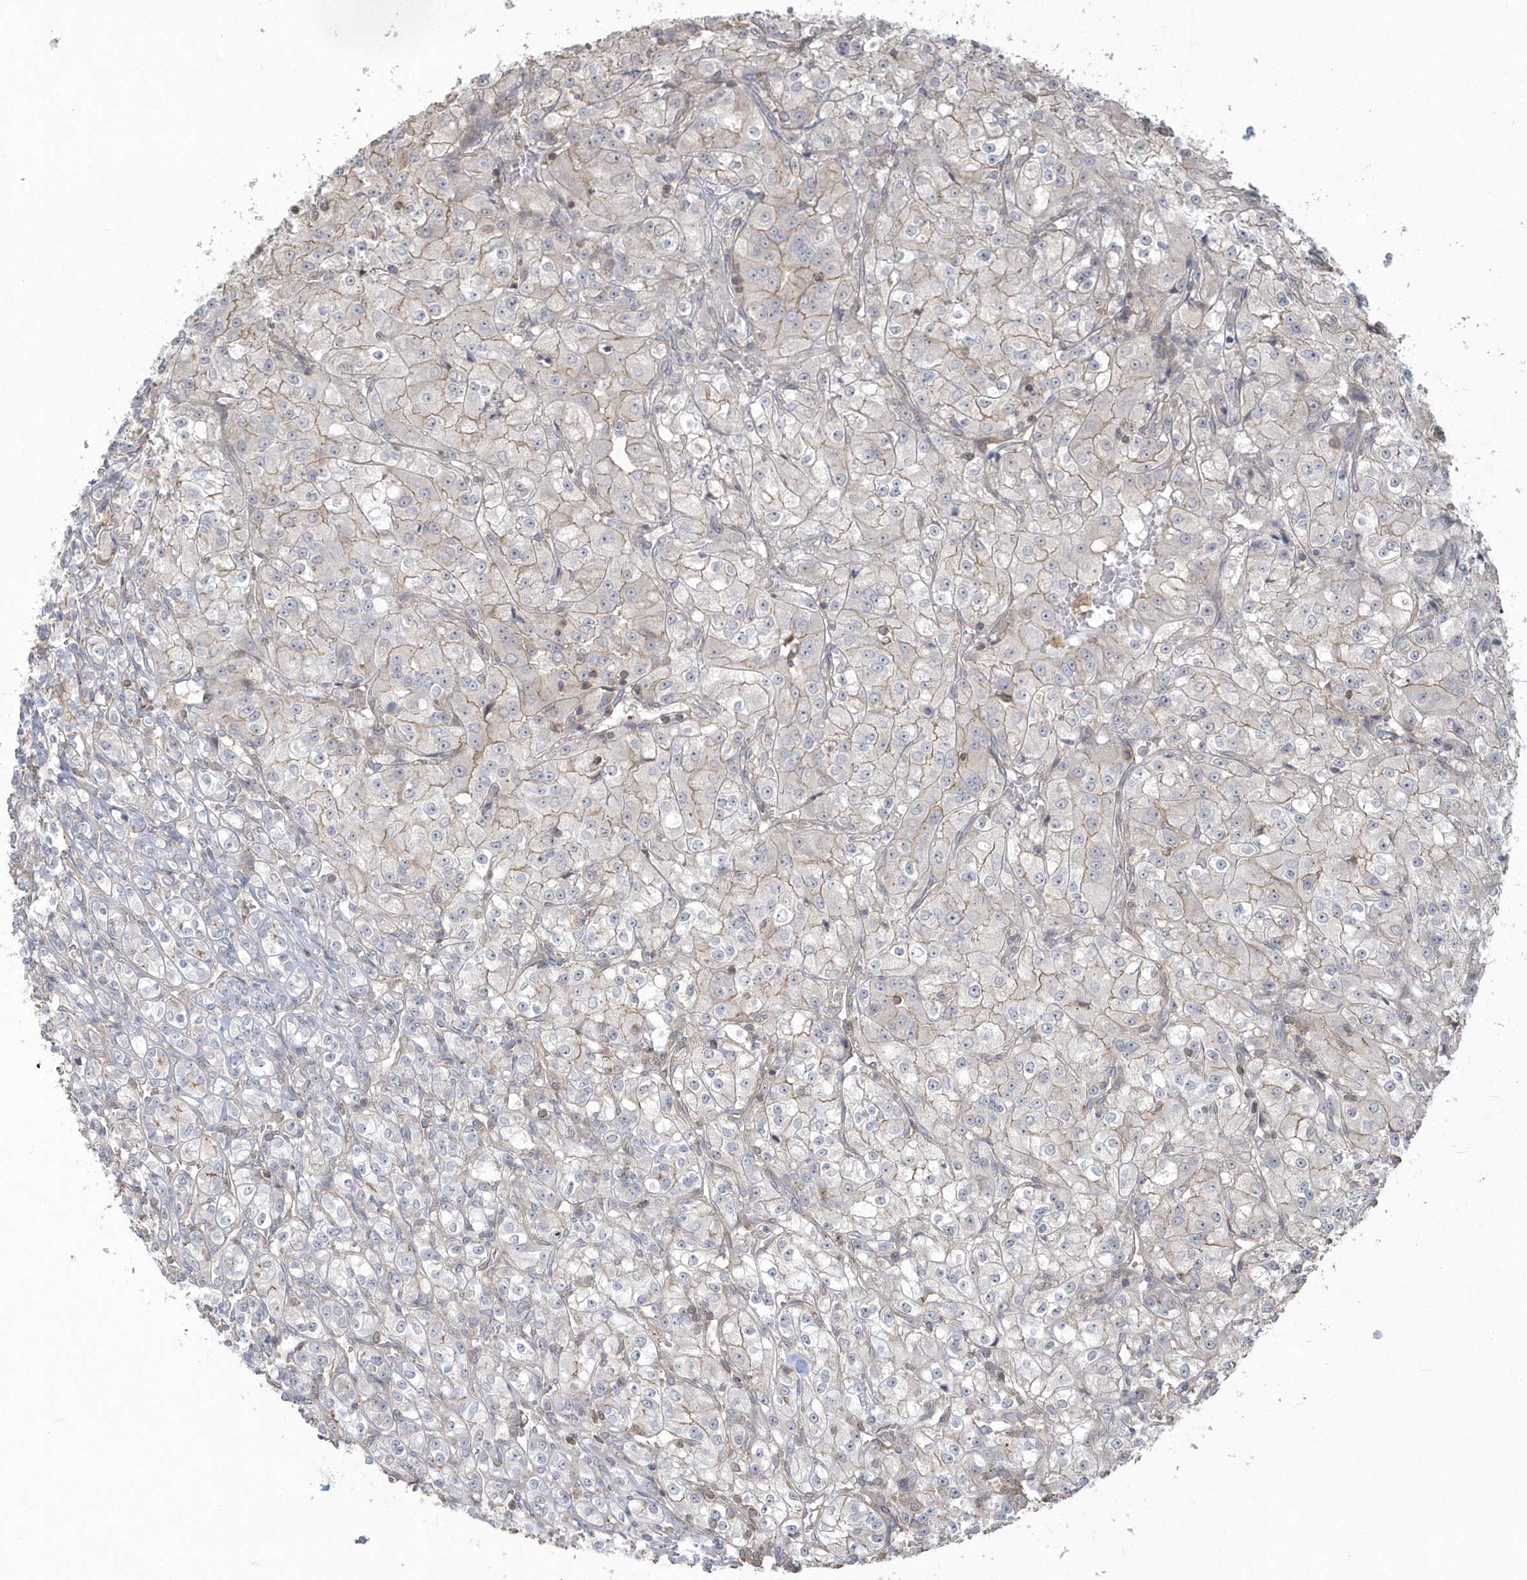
{"staining": {"intensity": "weak", "quantity": "<25%", "location": "cytoplasmic/membranous"}, "tissue": "renal cancer", "cell_type": "Tumor cells", "image_type": "cancer", "snomed": [{"axis": "morphology", "description": "Adenocarcinoma, NOS"}, {"axis": "topography", "description": "Kidney"}], "caption": "There is no significant staining in tumor cells of renal cancer (adenocarcinoma).", "gene": "ARMC8", "patient": {"sex": "male", "age": 77}}